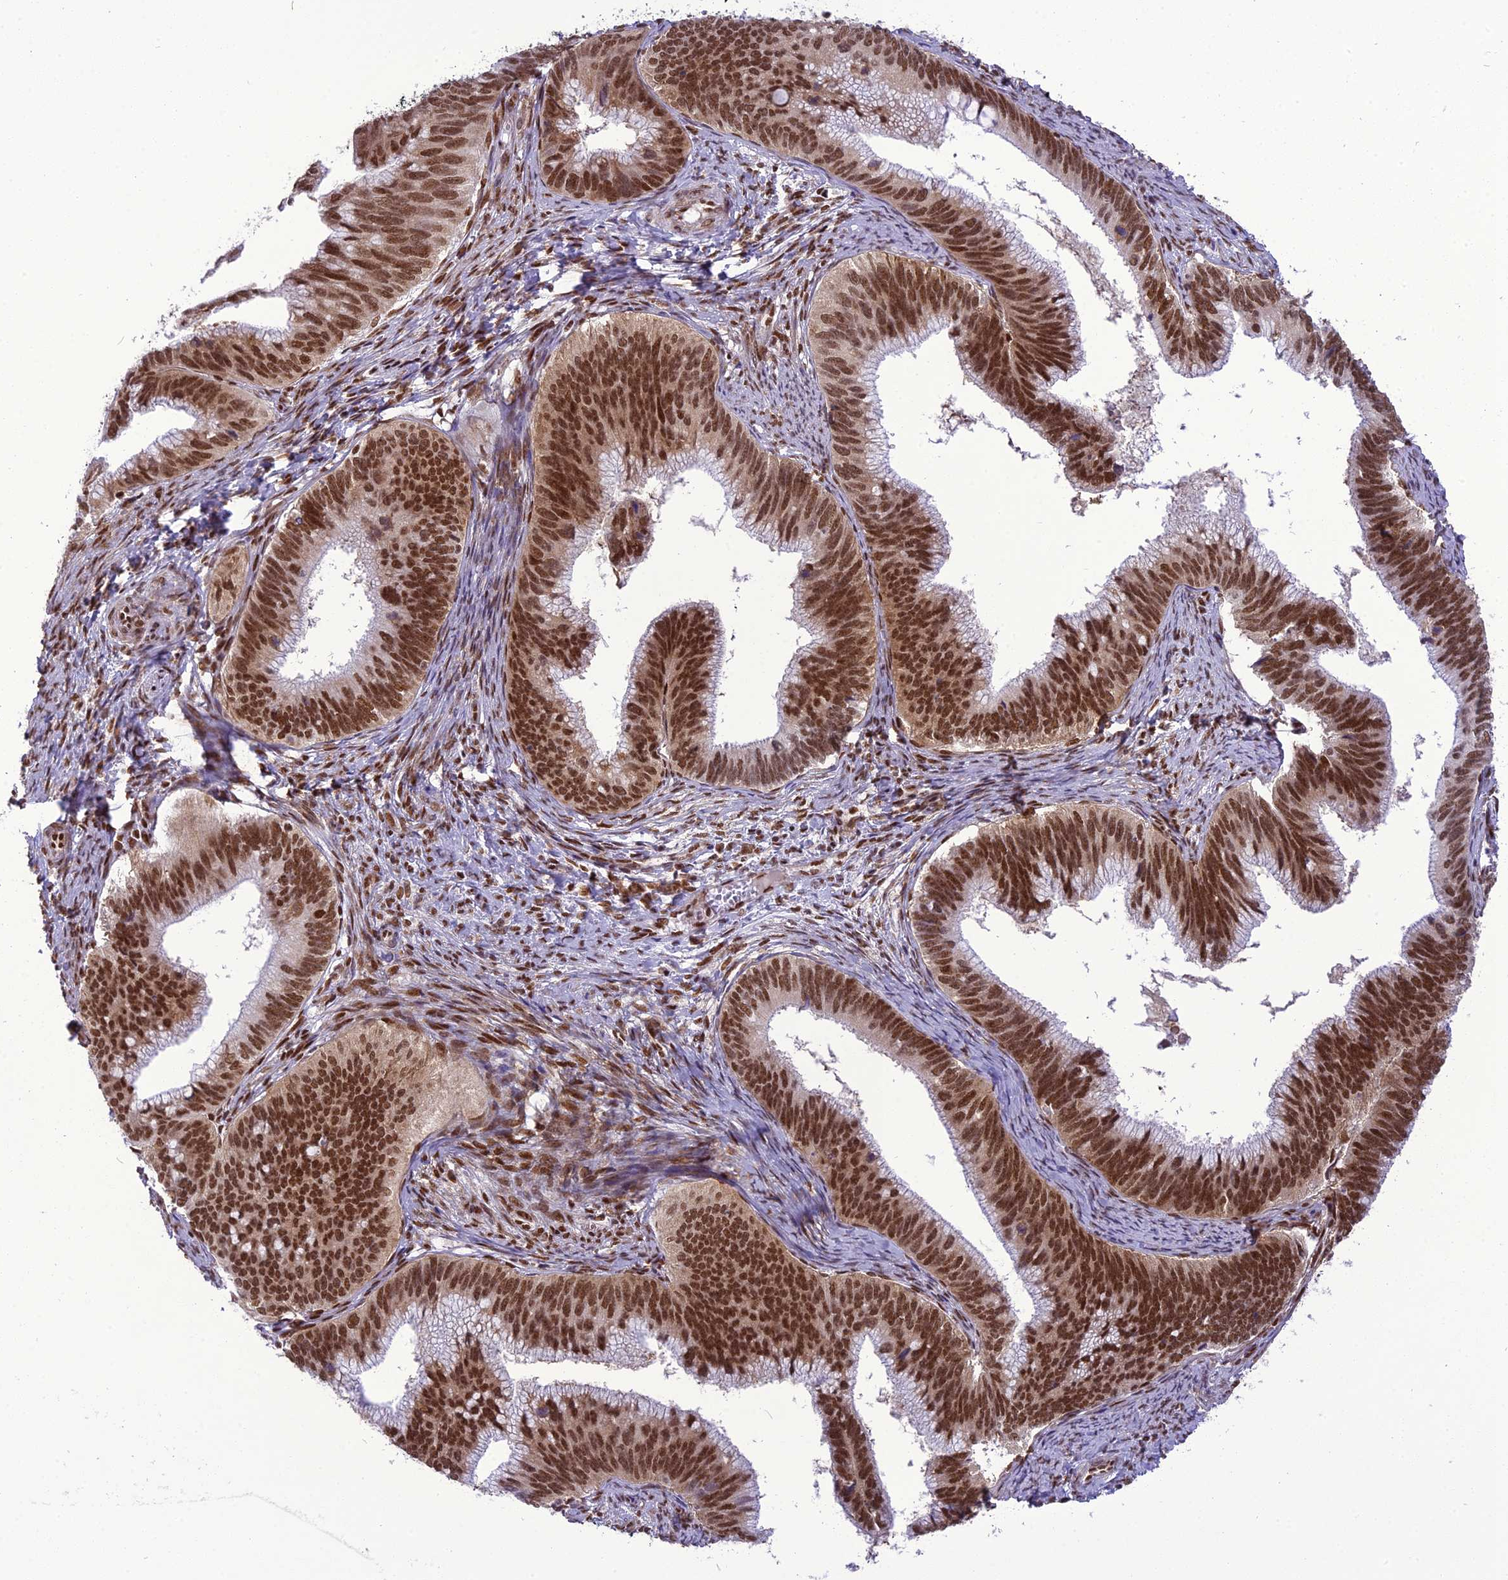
{"staining": {"intensity": "strong", "quantity": ">75%", "location": "nuclear"}, "tissue": "cervical cancer", "cell_type": "Tumor cells", "image_type": "cancer", "snomed": [{"axis": "morphology", "description": "Adenocarcinoma, NOS"}, {"axis": "topography", "description": "Cervix"}], "caption": "The image reveals staining of cervical adenocarcinoma, revealing strong nuclear protein staining (brown color) within tumor cells.", "gene": "DDX1", "patient": {"sex": "female", "age": 42}}